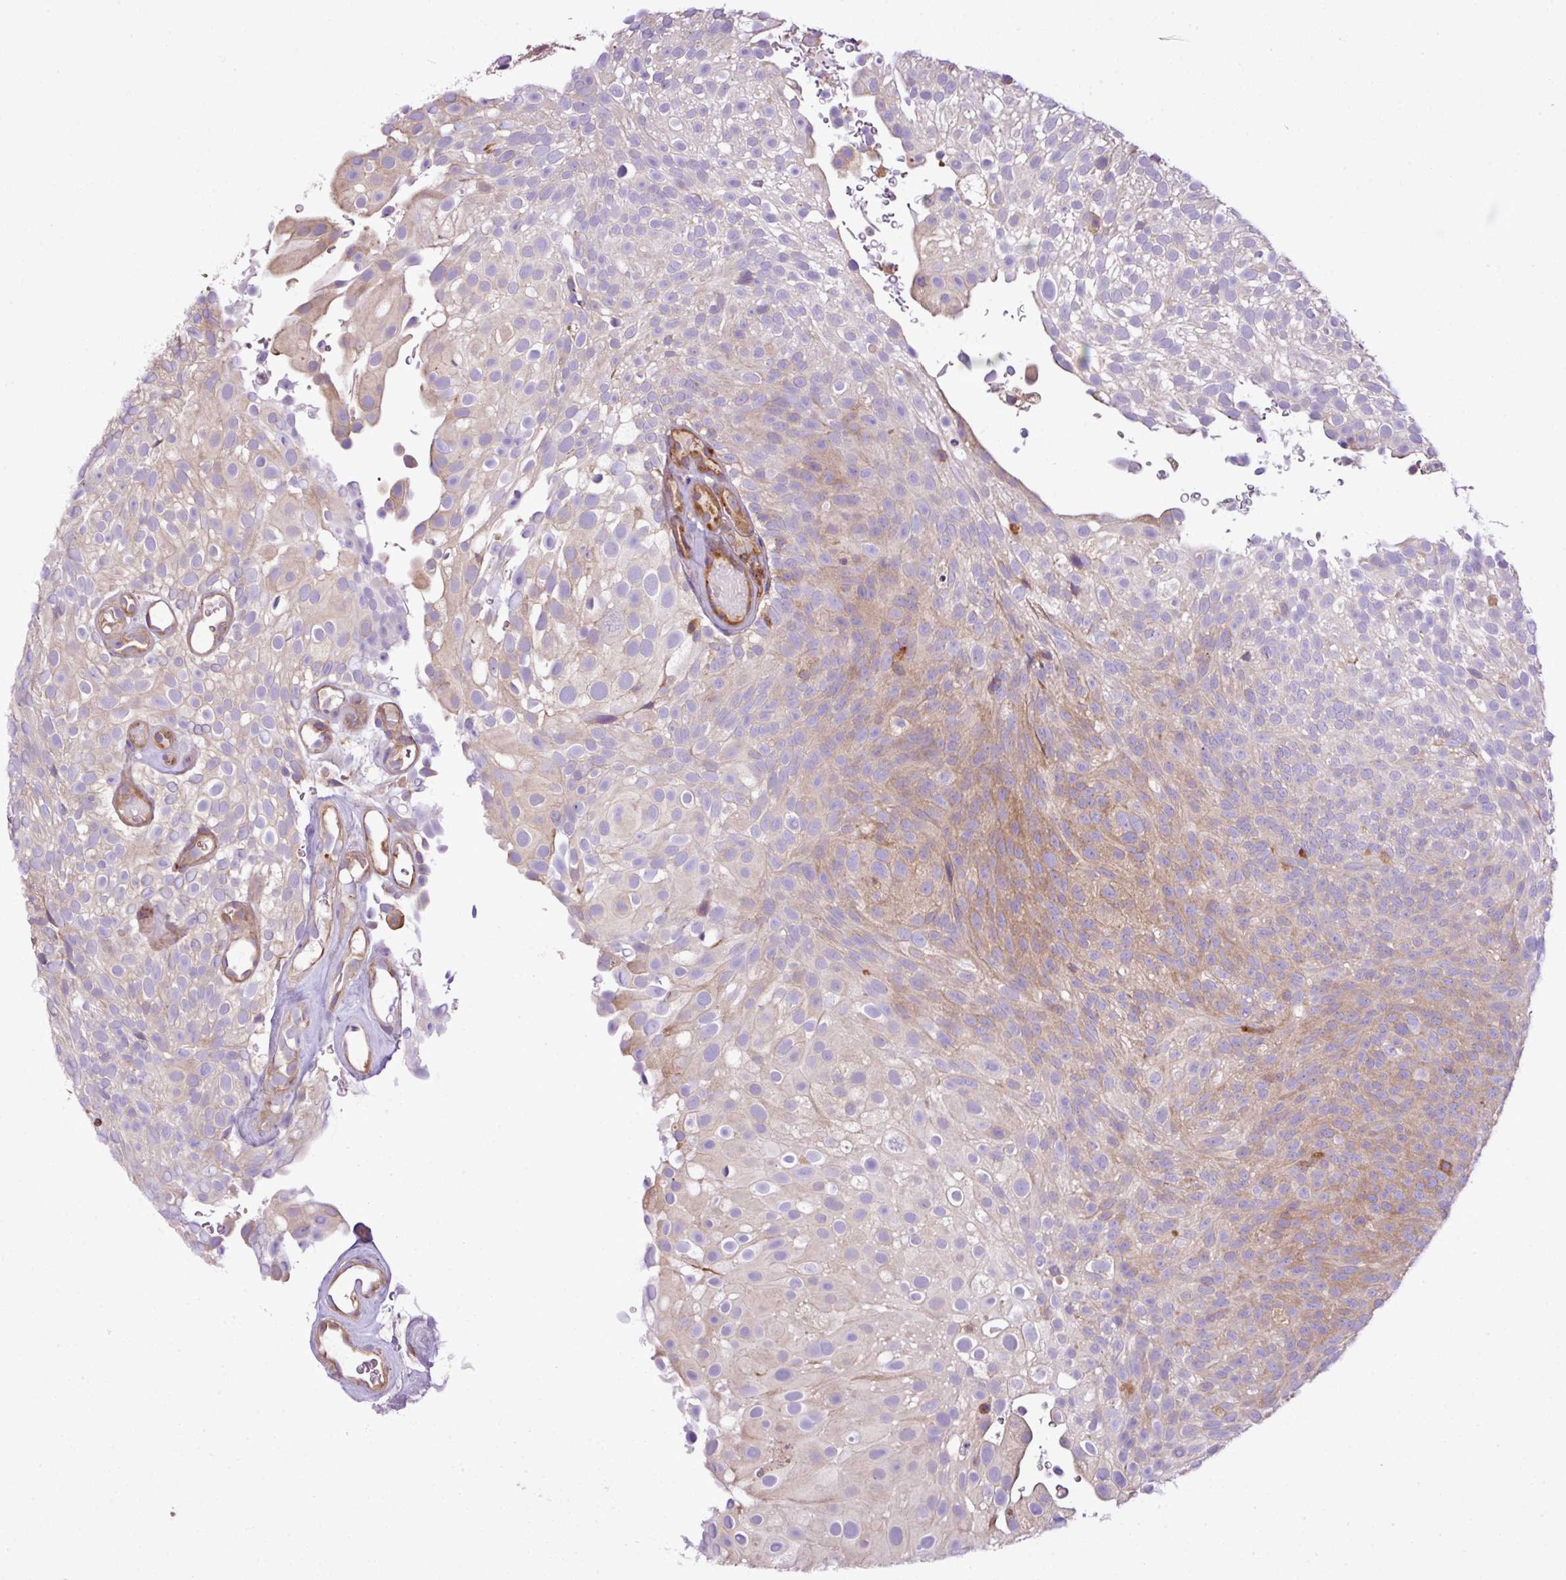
{"staining": {"intensity": "moderate", "quantity": "<25%", "location": "cytoplasmic/membranous"}, "tissue": "urothelial cancer", "cell_type": "Tumor cells", "image_type": "cancer", "snomed": [{"axis": "morphology", "description": "Urothelial carcinoma, Low grade"}, {"axis": "topography", "description": "Urinary bladder"}], "caption": "Urothelial cancer was stained to show a protein in brown. There is low levels of moderate cytoplasmic/membranous positivity in approximately <25% of tumor cells.", "gene": "PGAP6", "patient": {"sex": "male", "age": 78}}